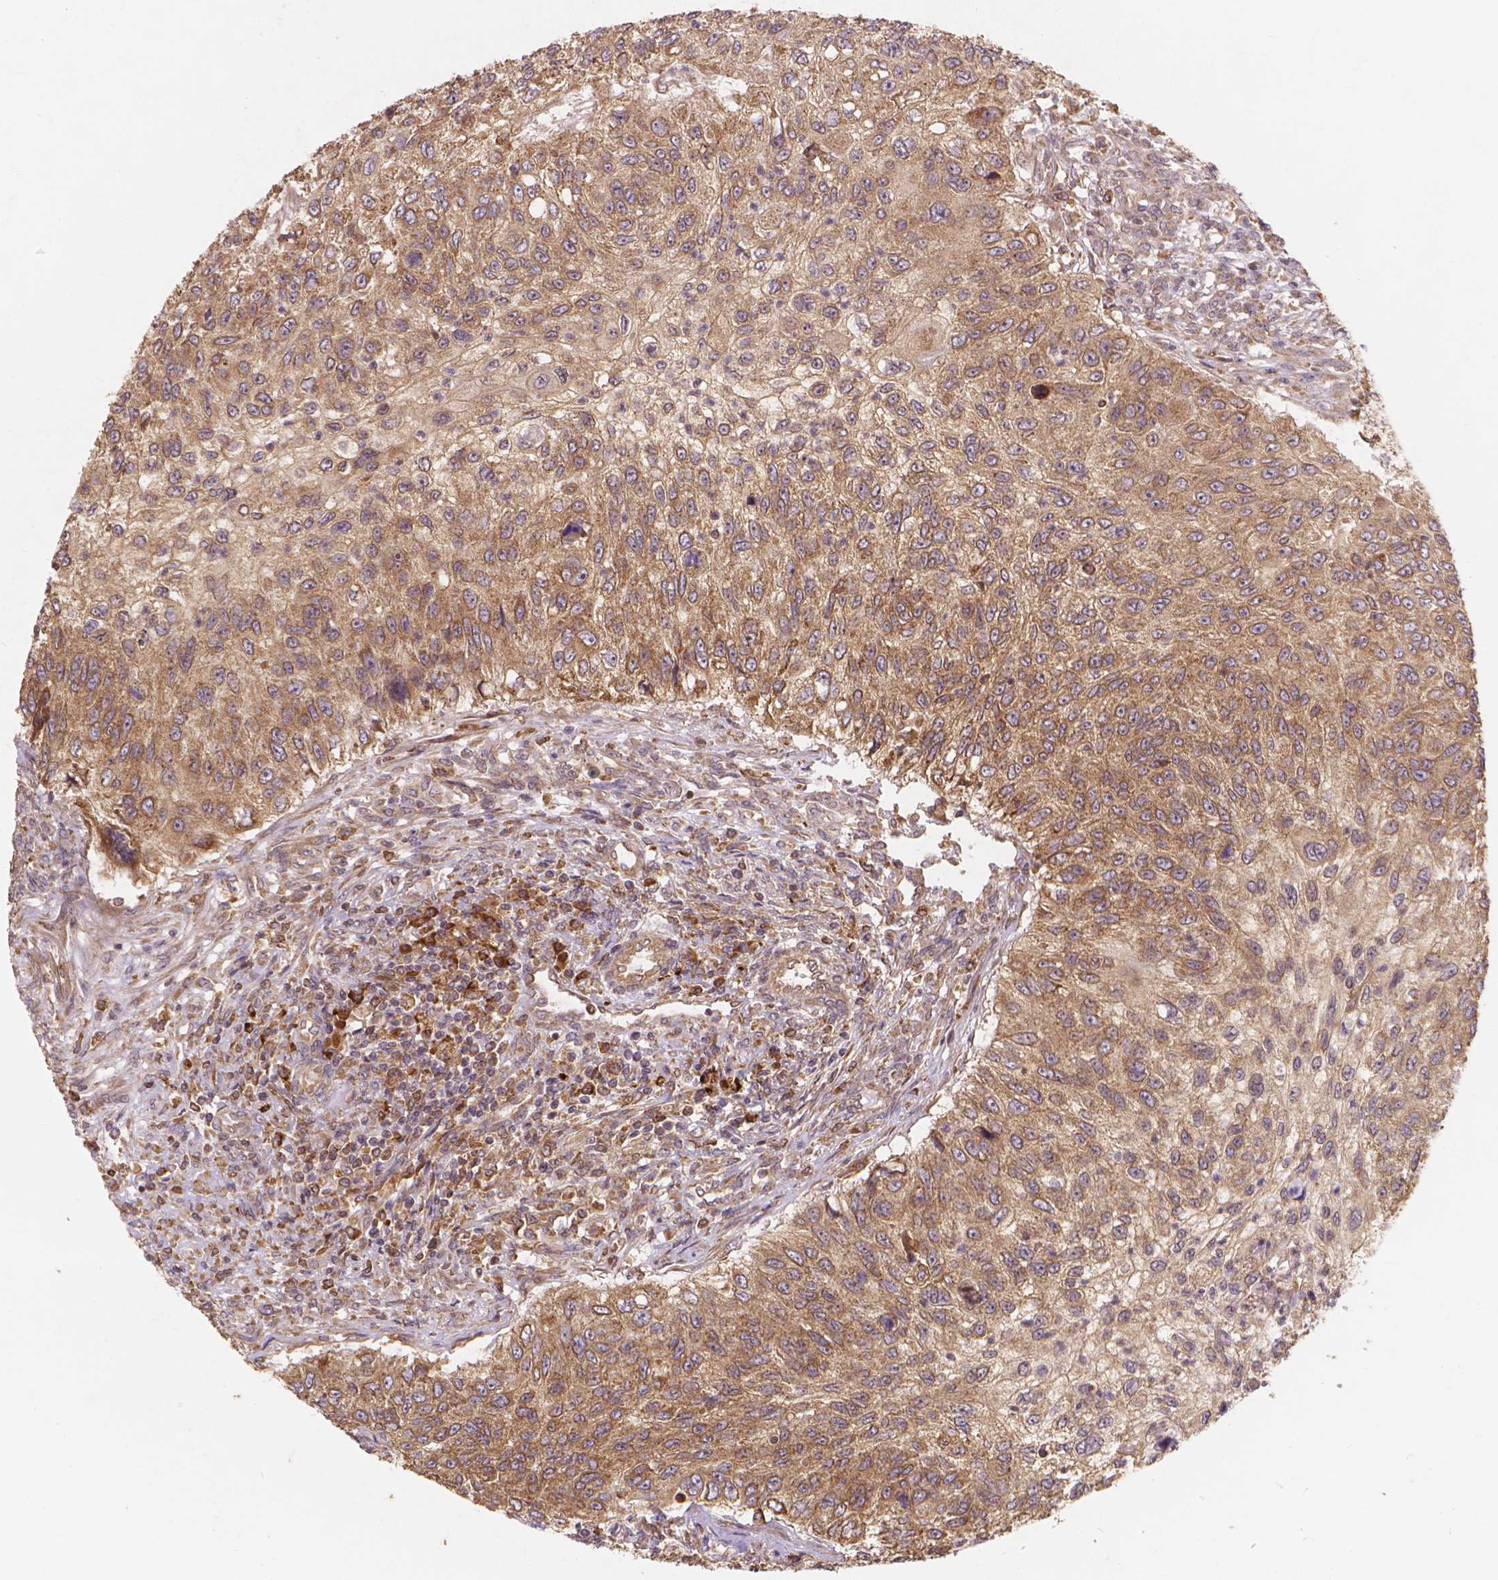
{"staining": {"intensity": "moderate", "quantity": ">75%", "location": "cytoplasmic/membranous"}, "tissue": "urothelial cancer", "cell_type": "Tumor cells", "image_type": "cancer", "snomed": [{"axis": "morphology", "description": "Urothelial carcinoma, High grade"}, {"axis": "topography", "description": "Urinary bladder"}], "caption": "Moderate cytoplasmic/membranous staining is identified in approximately >75% of tumor cells in urothelial cancer. (brown staining indicates protein expression, while blue staining denotes nuclei).", "gene": "TAB2", "patient": {"sex": "female", "age": 60}}